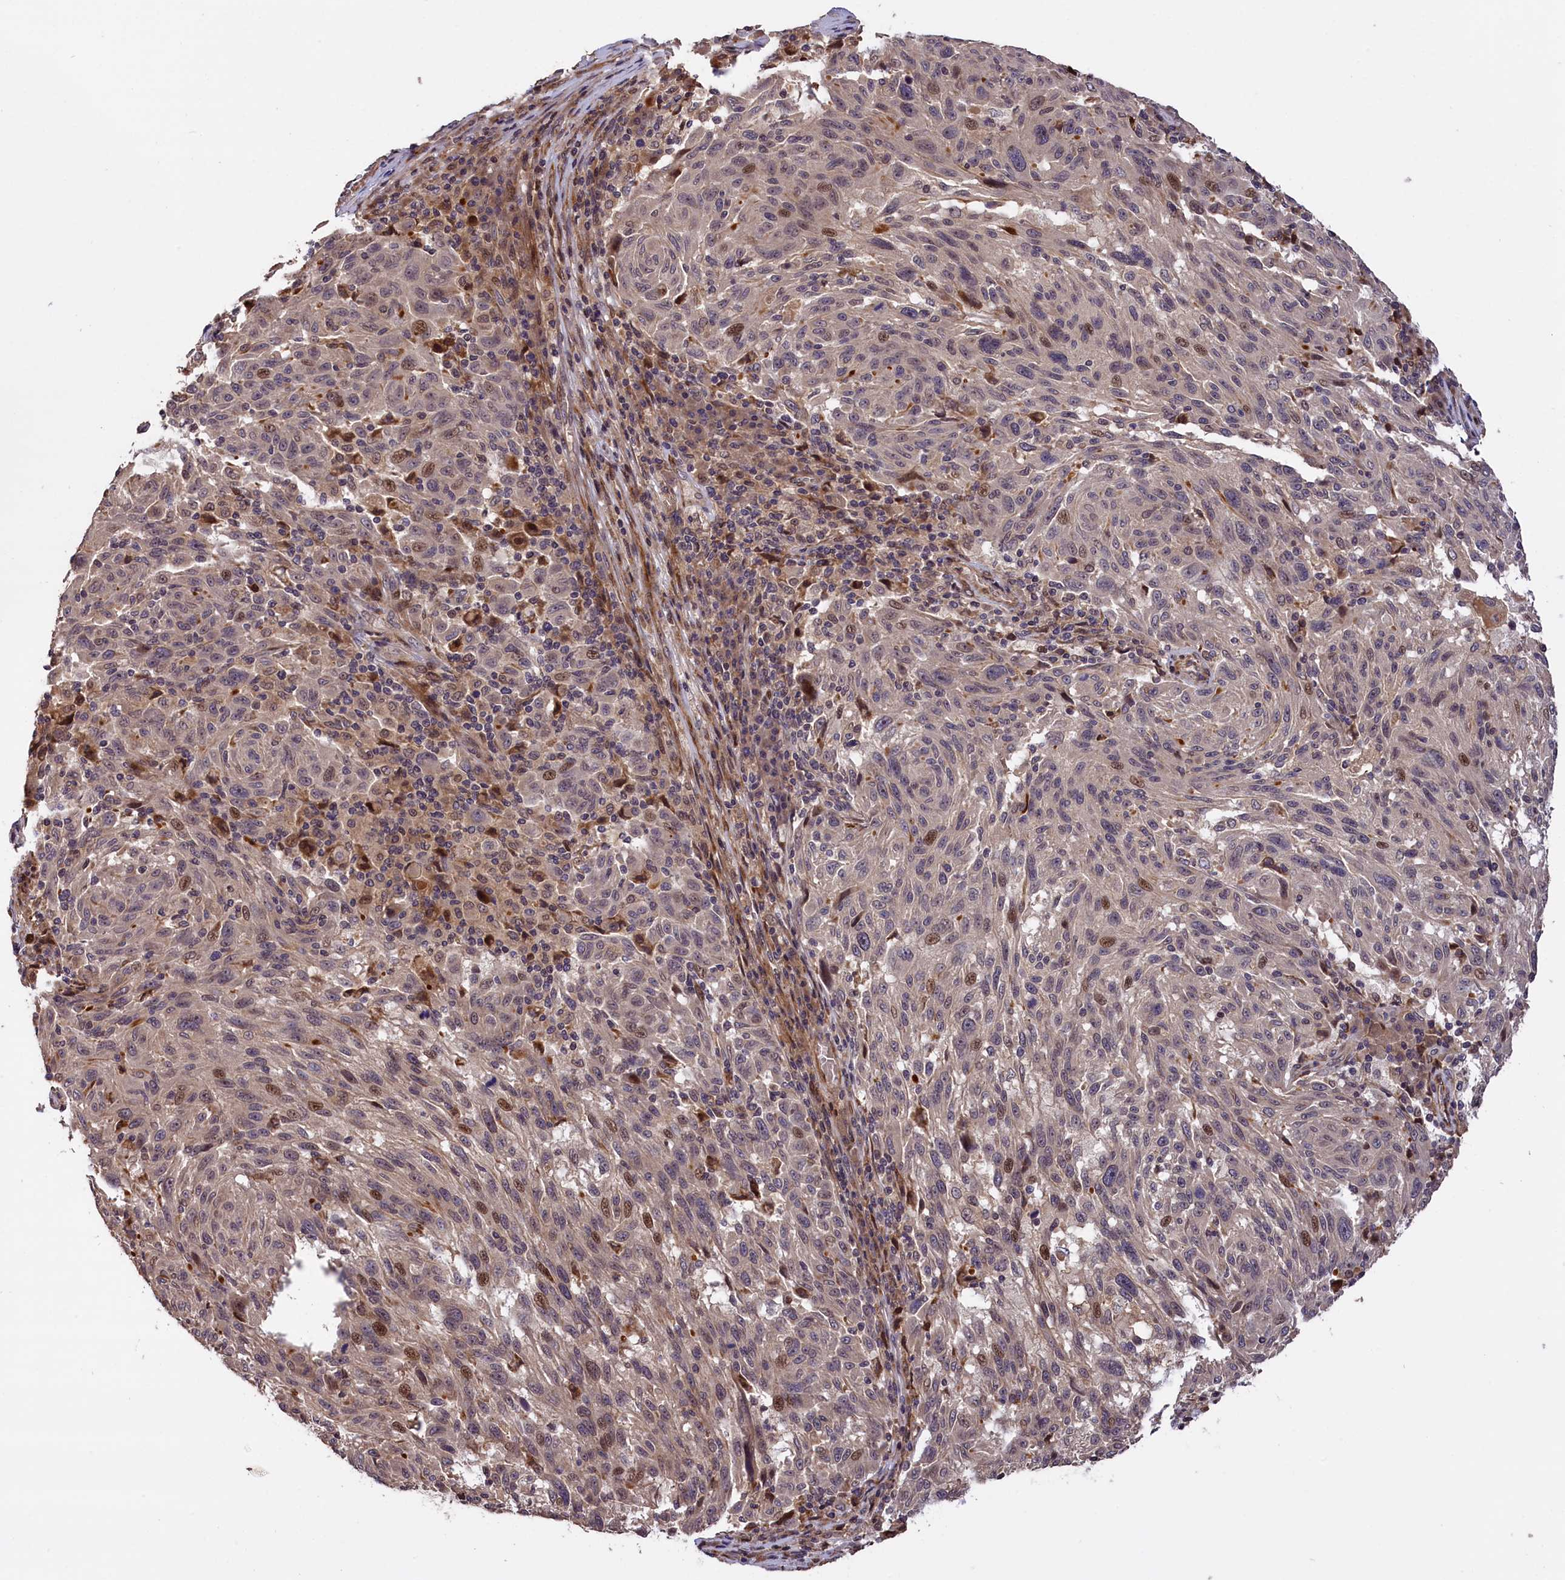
{"staining": {"intensity": "moderate", "quantity": "<25%", "location": "nuclear"}, "tissue": "melanoma", "cell_type": "Tumor cells", "image_type": "cancer", "snomed": [{"axis": "morphology", "description": "Malignant melanoma, NOS"}, {"axis": "topography", "description": "Skin"}], "caption": "Melanoma tissue reveals moderate nuclear positivity in approximately <25% of tumor cells, visualized by immunohistochemistry. The protein is shown in brown color, while the nuclei are stained blue.", "gene": "DNAJB9", "patient": {"sex": "male", "age": 53}}